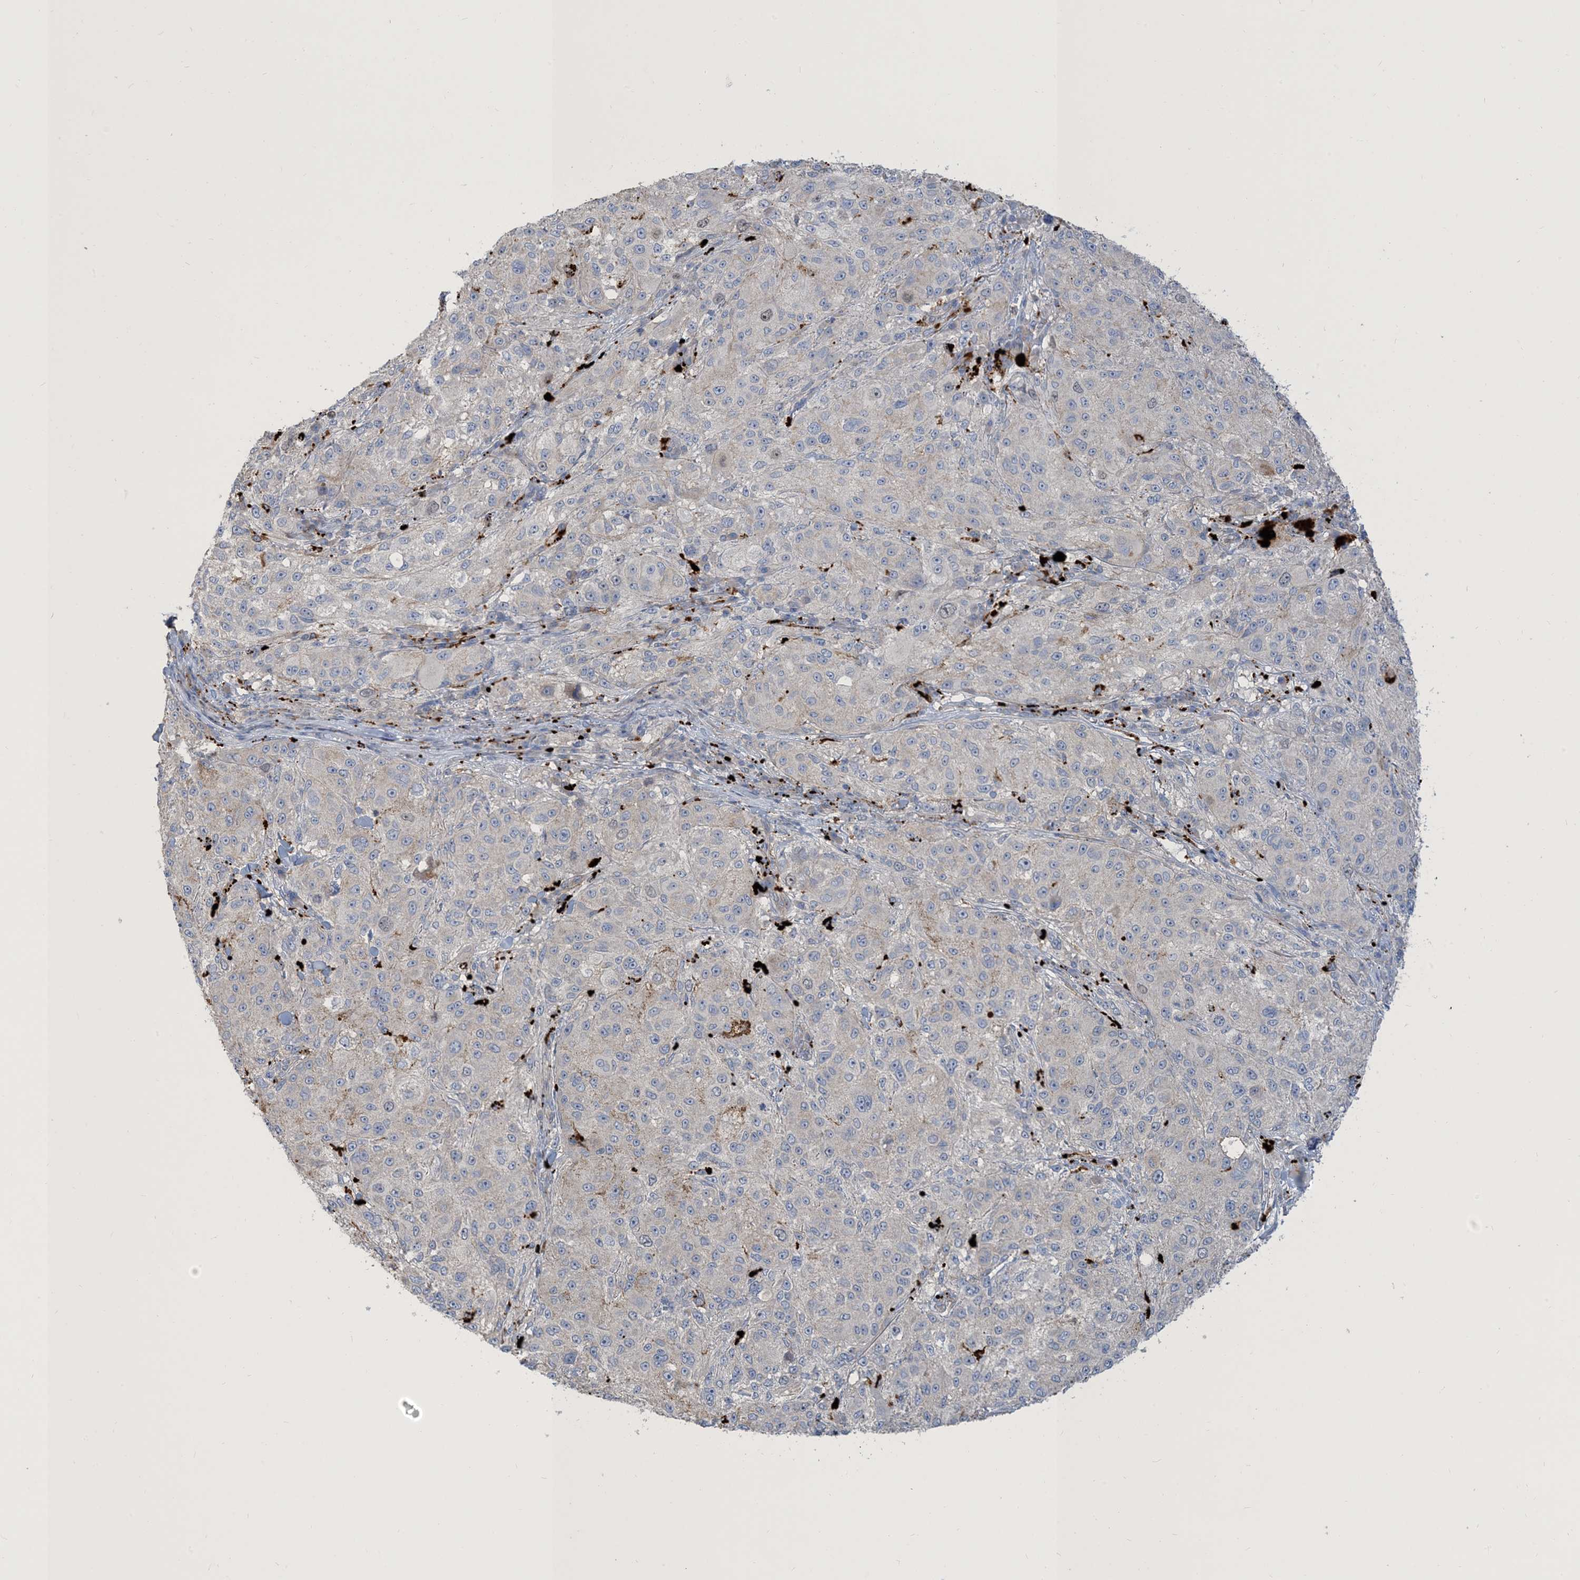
{"staining": {"intensity": "negative", "quantity": "none", "location": "none"}, "tissue": "melanoma", "cell_type": "Tumor cells", "image_type": "cancer", "snomed": [{"axis": "morphology", "description": "Necrosis, NOS"}, {"axis": "morphology", "description": "Malignant melanoma, NOS"}, {"axis": "topography", "description": "Skin"}], "caption": "A micrograph of human melanoma is negative for staining in tumor cells.", "gene": "PEAR1", "patient": {"sex": "female", "age": 87}}